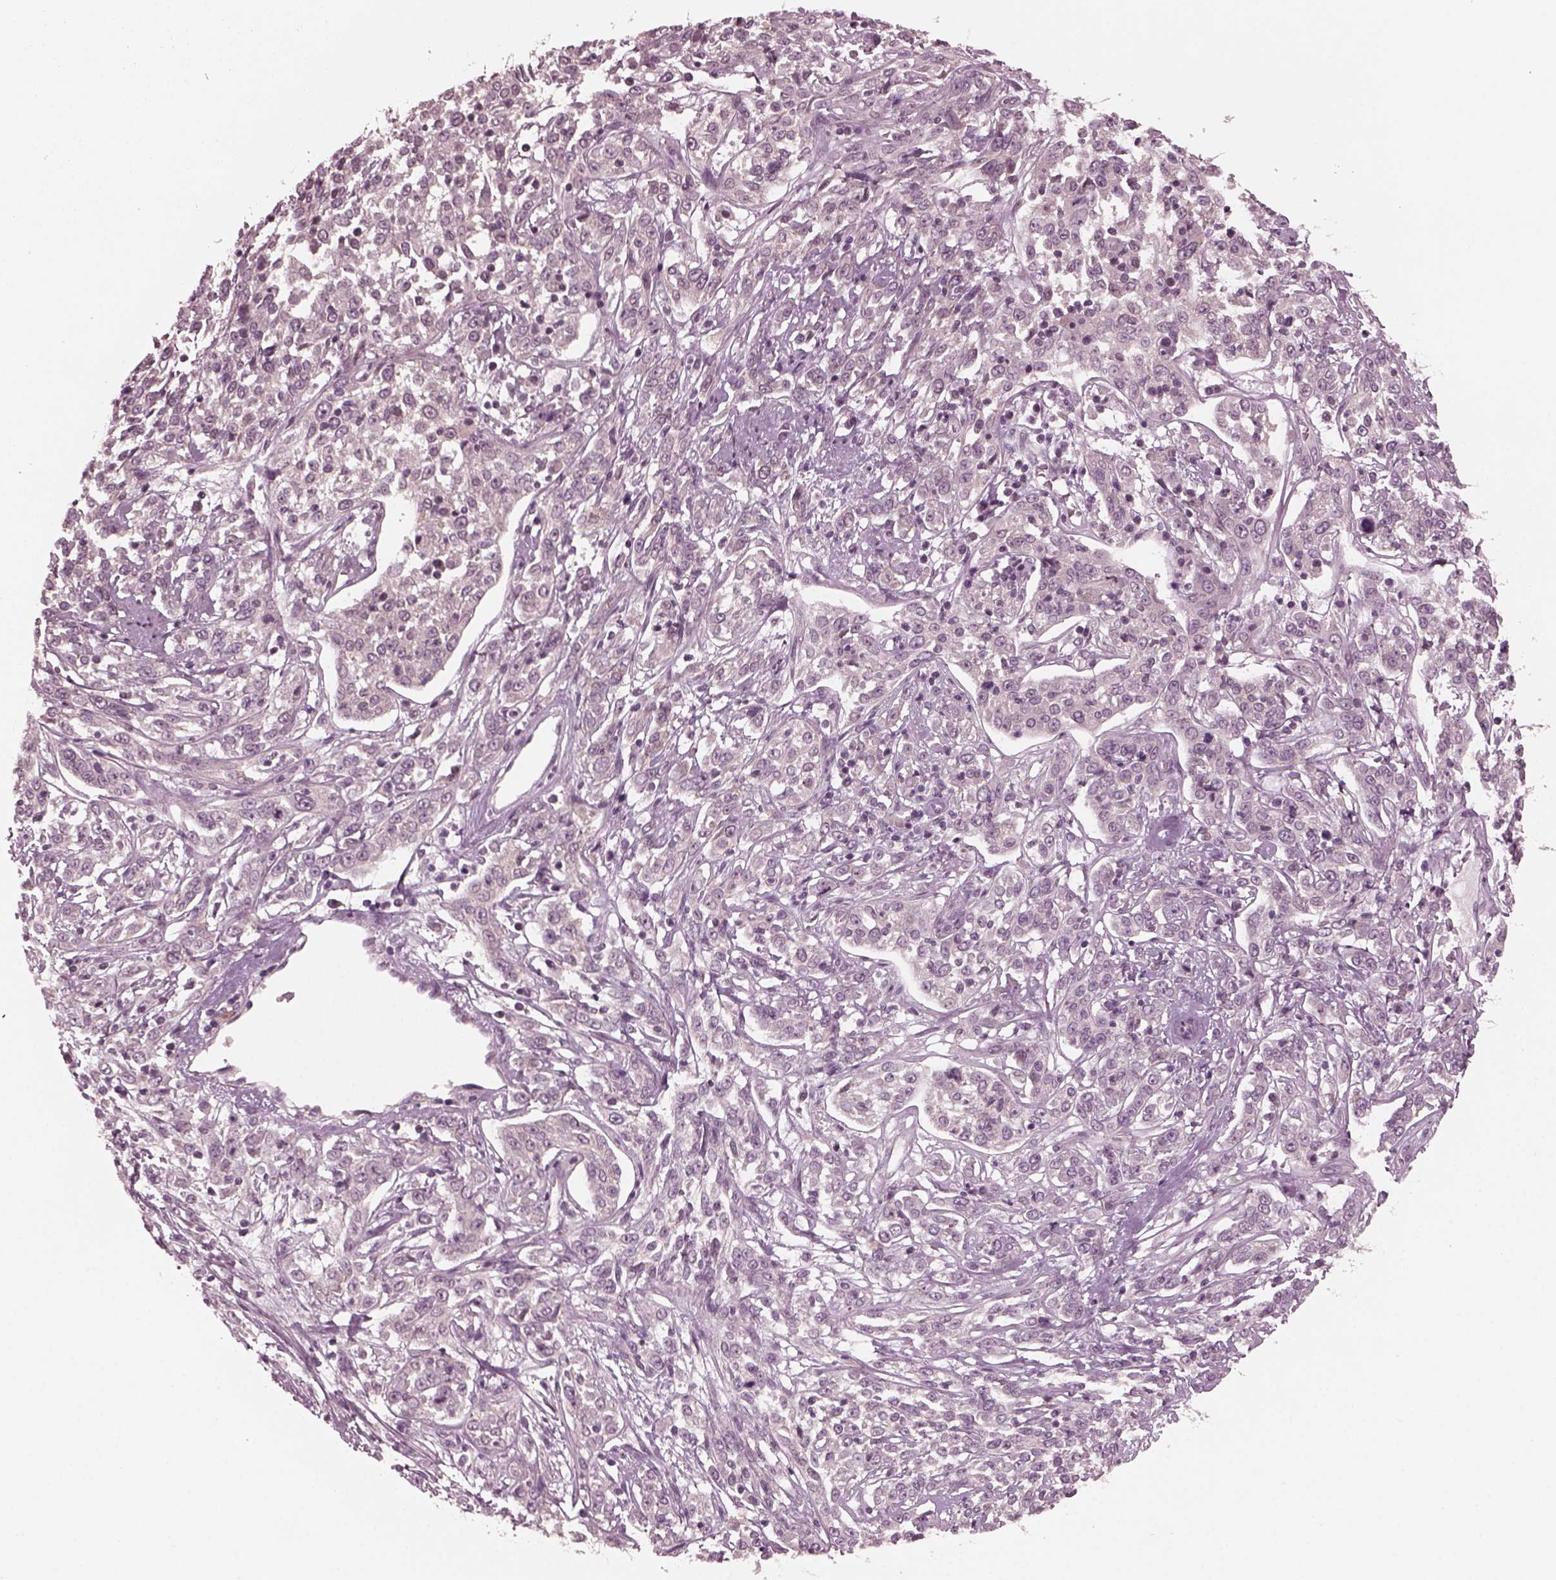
{"staining": {"intensity": "negative", "quantity": "none", "location": "none"}, "tissue": "cervical cancer", "cell_type": "Tumor cells", "image_type": "cancer", "snomed": [{"axis": "morphology", "description": "Adenocarcinoma, NOS"}, {"axis": "topography", "description": "Cervix"}], "caption": "Image shows no protein expression in tumor cells of cervical adenocarcinoma tissue.", "gene": "RGS7", "patient": {"sex": "female", "age": 40}}